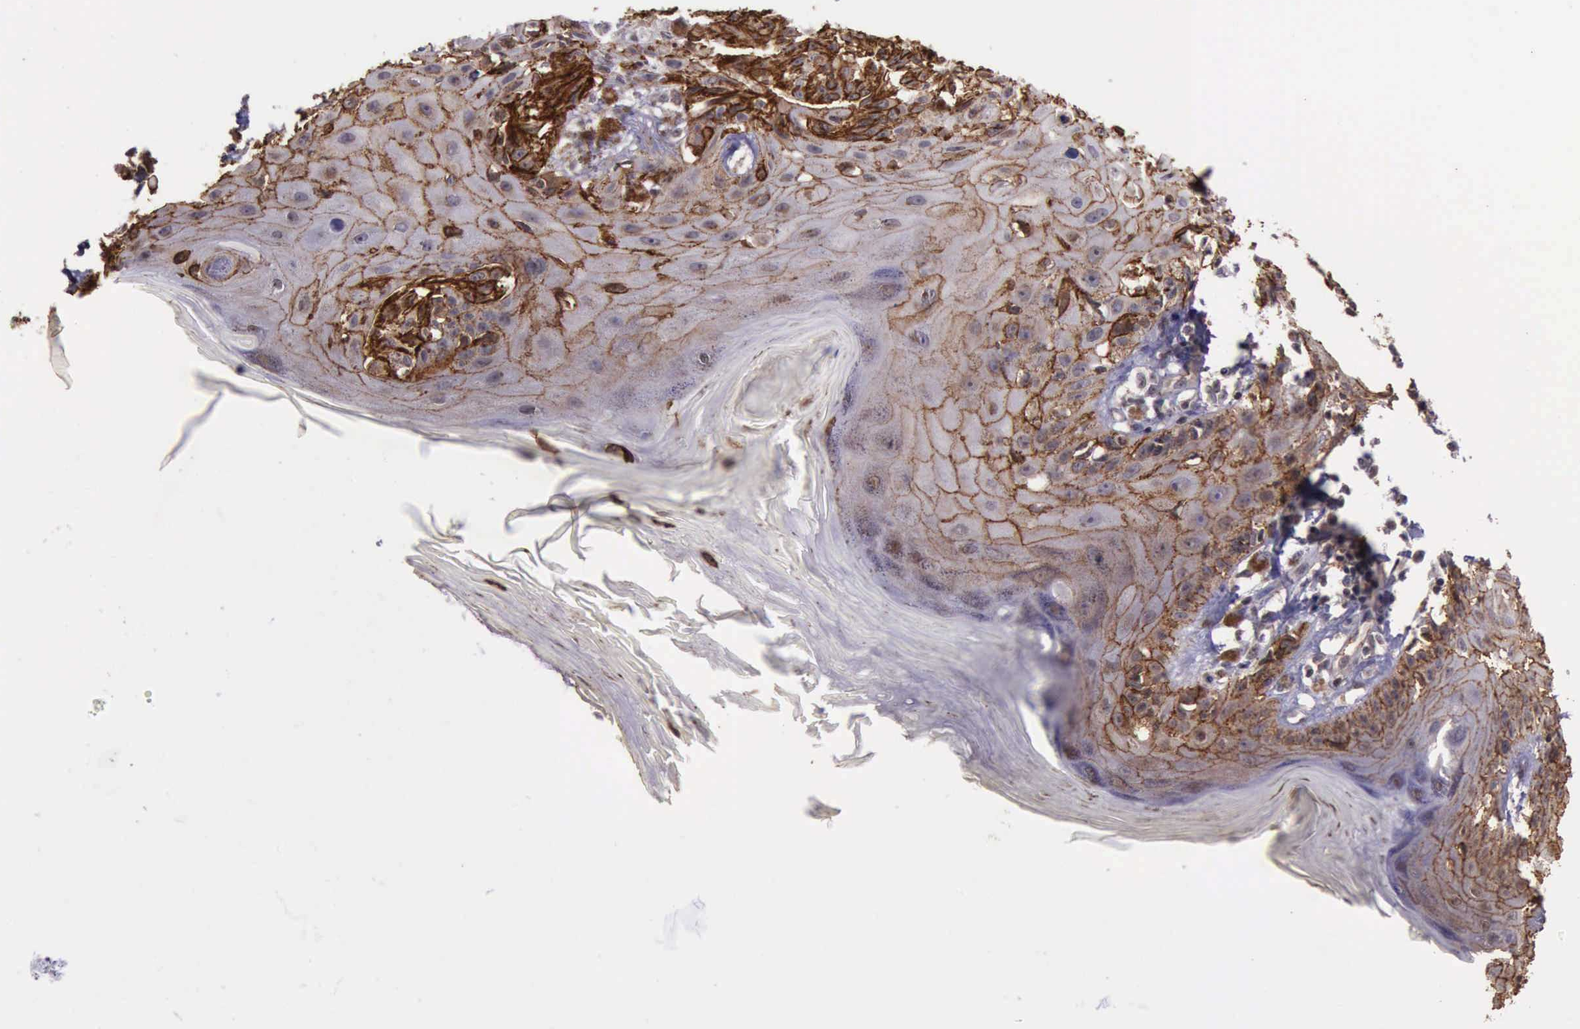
{"staining": {"intensity": "strong", "quantity": ">75%", "location": "cytoplasmic/membranous"}, "tissue": "melanoma", "cell_type": "Tumor cells", "image_type": "cancer", "snomed": [{"axis": "morphology", "description": "Malignant melanoma, NOS"}, {"axis": "topography", "description": "Skin"}], "caption": "Human melanoma stained with a brown dye exhibits strong cytoplasmic/membranous positive staining in approximately >75% of tumor cells.", "gene": "CTNNB1", "patient": {"sex": "female", "age": 77}}